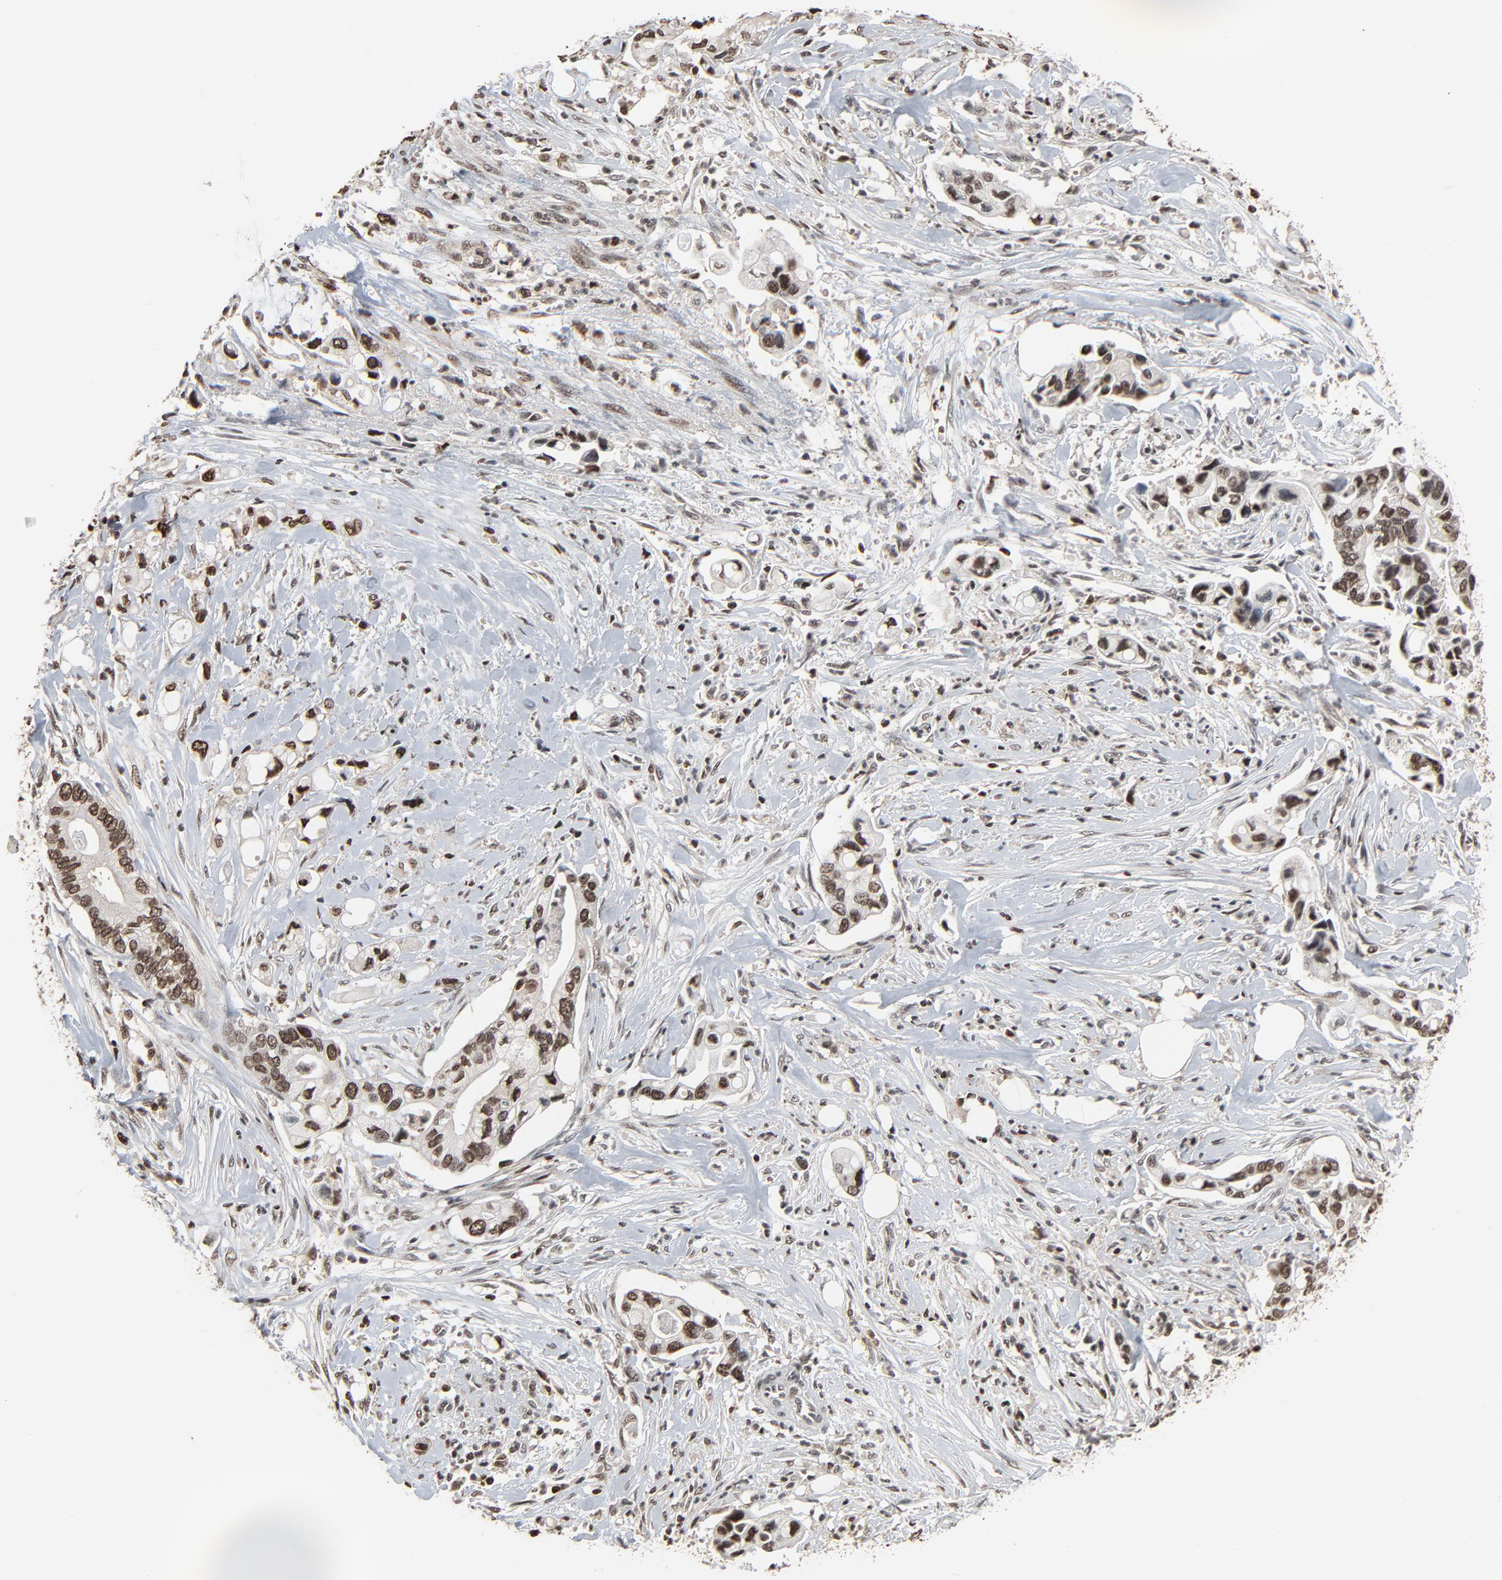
{"staining": {"intensity": "moderate", "quantity": ">75%", "location": "nuclear"}, "tissue": "pancreatic cancer", "cell_type": "Tumor cells", "image_type": "cancer", "snomed": [{"axis": "morphology", "description": "Adenocarcinoma, NOS"}, {"axis": "topography", "description": "Pancreas"}], "caption": "Tumor cells reveal medium levels of moderate nuclear expression in approximately >75% of cells in adenocarcinoma (pancreatic). (DAB (3,3'-diaminobenzidine) IHC, brown staining for protein, blue staining for nuclei).", "gene": "RPS6KA3", "patient": {"sex": "male", "age": 70}}